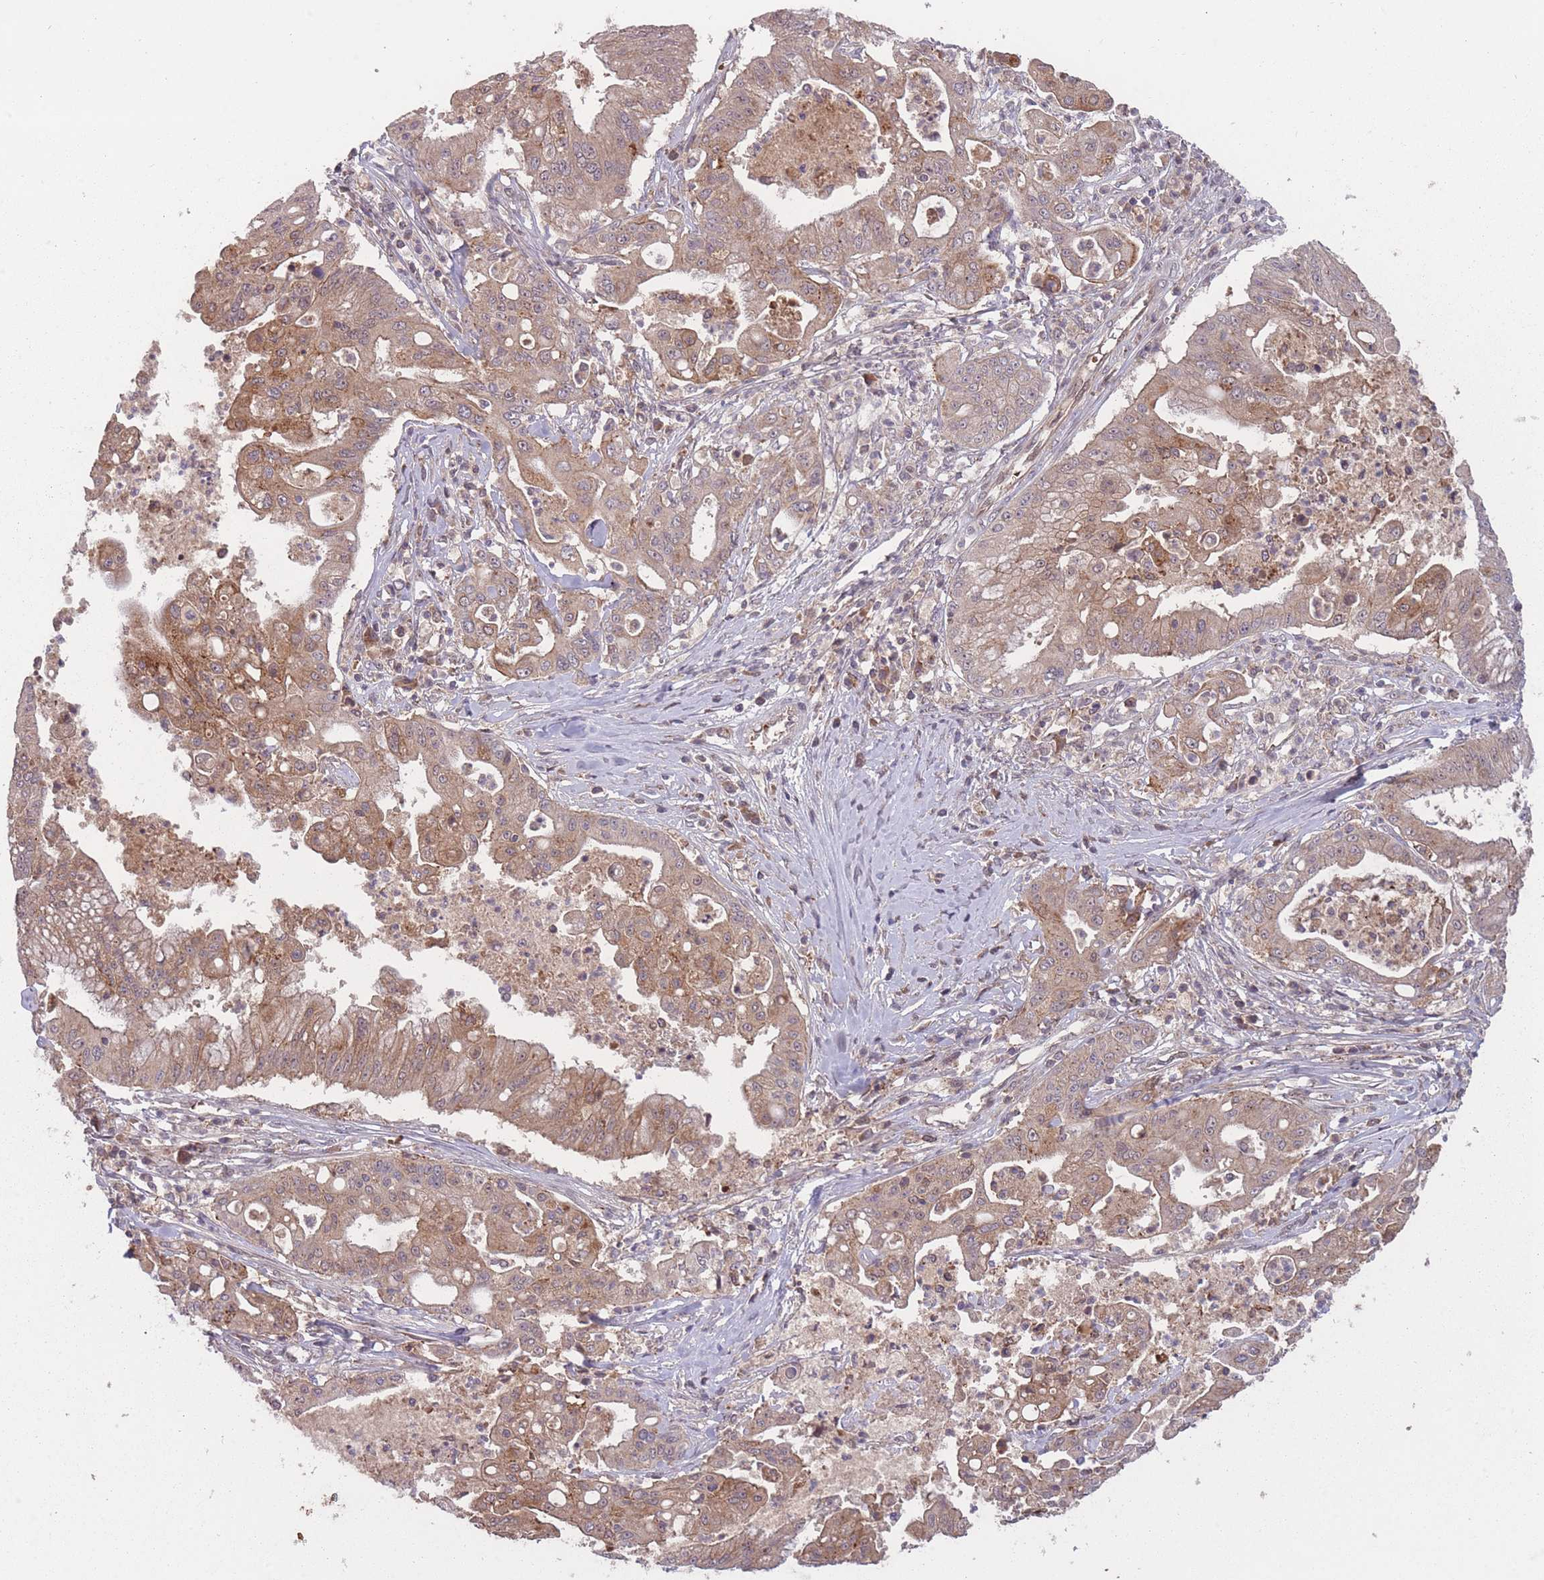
{"staining": {"intensity": "moderate", "quantity": "25%-75%", "location": "cytoplasmic/membranous"}, "tissue": "ovarian cancer", "cell_type": "Tumor cells", "image_type": "cancer", "snomed": [{"axis": "morphology", "description": "Cystadenocarcinoma, mucinous, NOS"}, {"axis": "topography", "description": "Ovary"}], "caption": "Tumor cells show medium levels of moderate cytoplasmic/membranous expression in approximately 25%-75% of cells in human ovarian cancer (mucinous cystadenocarcinoma).", "gene": "SECTM1", "patient": {"sex": "female", "age": 70}}